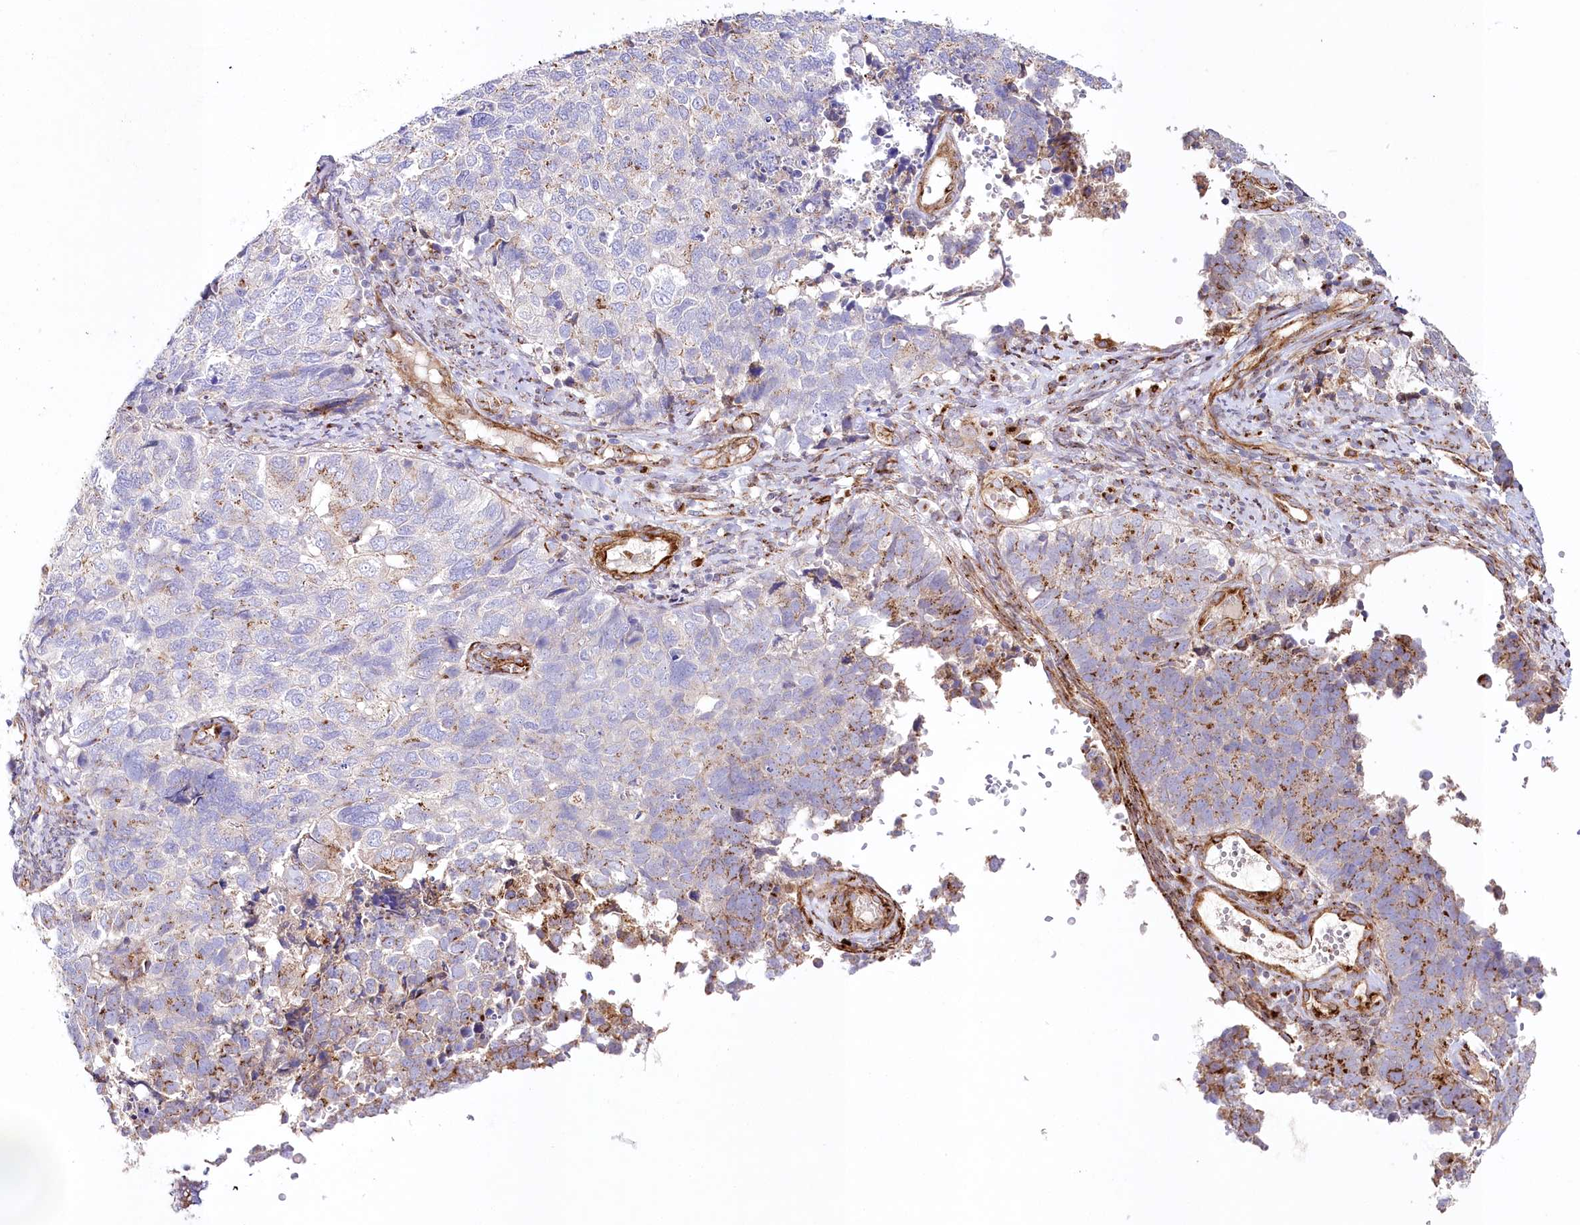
{"staining": {"intensity": "moderate", "quantity": "<25%", "location": "cytoplasmic/membranous"}, "tissue": "cervical cancer", "cell_type": "Tumor cells", "image_type": "cancer", "snomed": [{"axis": "morphology", "description": "Squamous cell carcinoma, NOS"}, {"axis": "topography", "description": "Cervix"}], "caption": "Immunohistochemical staining of human cervical squamous cell carcinoma exhibits moderate cytoplasmic/membranous protein staining in approximately <25% of tumor cells.", "gene": "ABRAXAS2", "patient": {"sex": "female", "age": 63}}